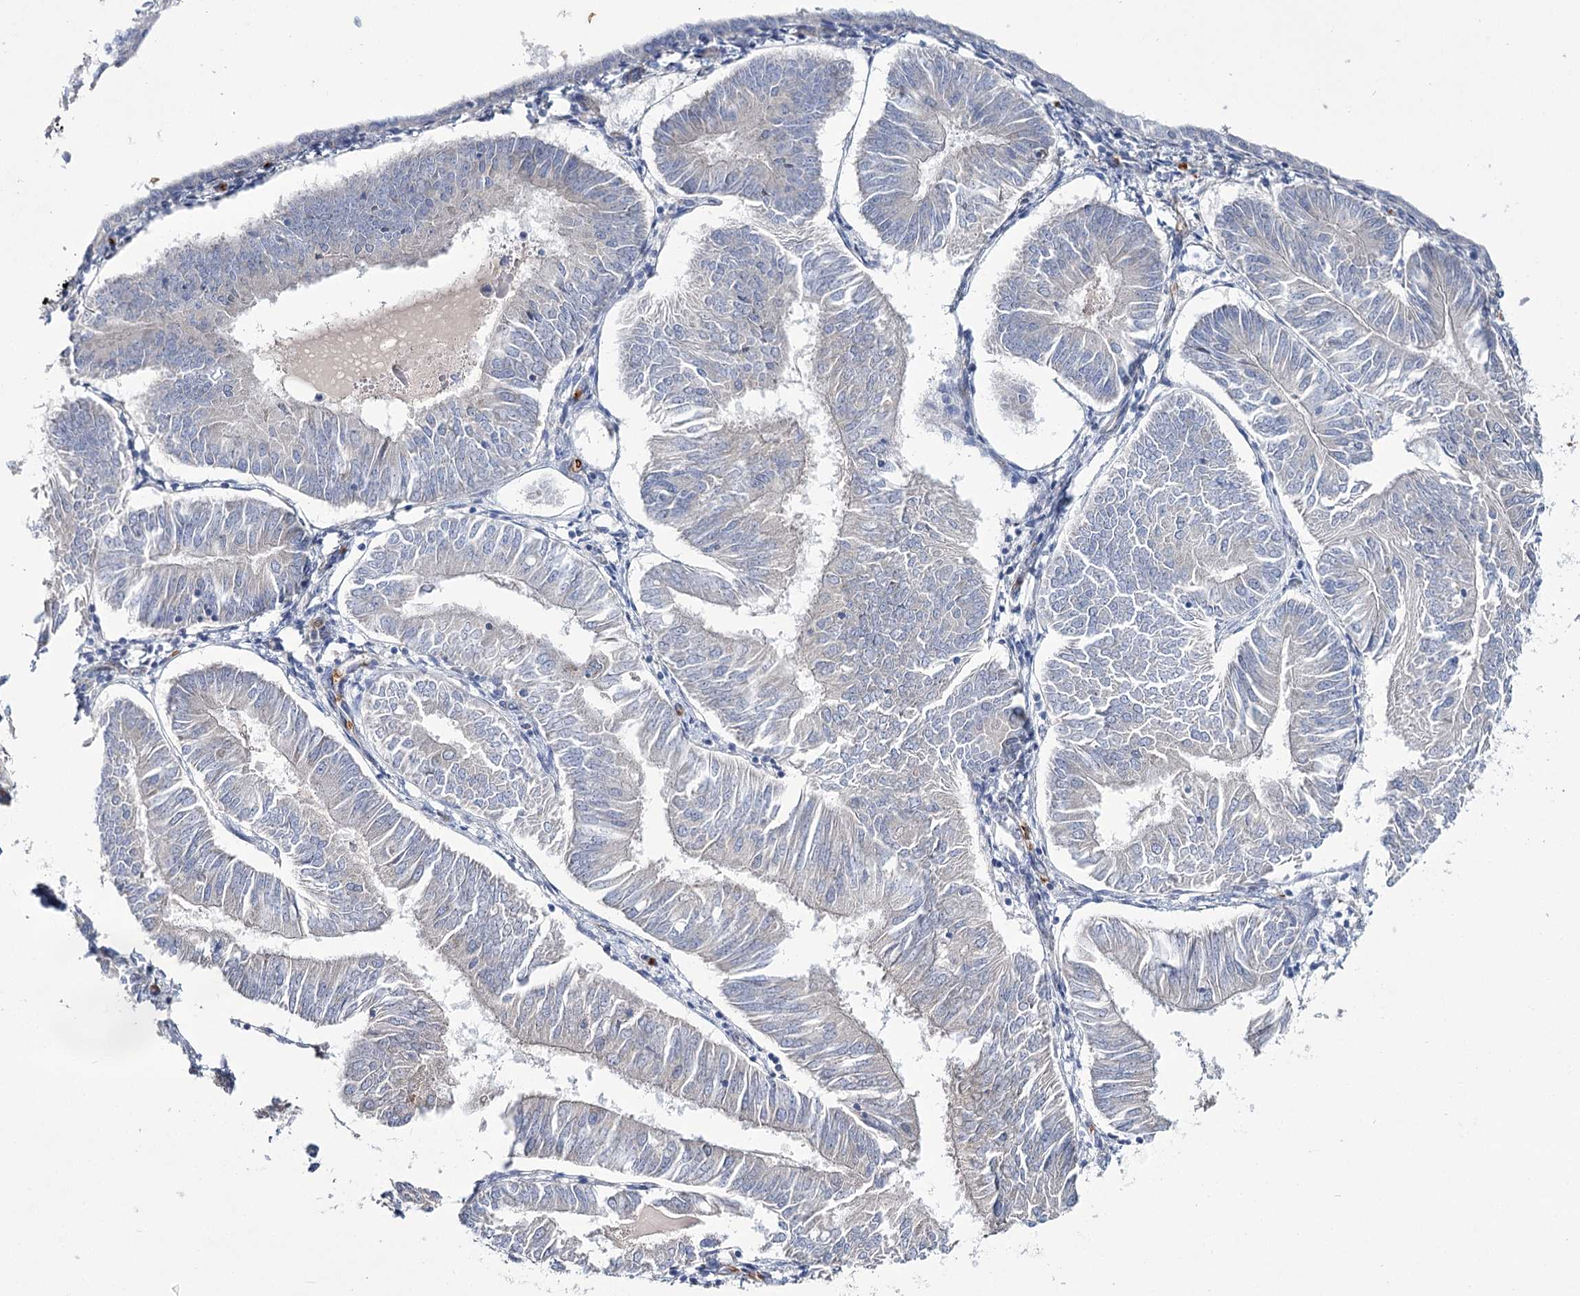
{"staining": {"intensity": "negative", "quantity": "none", "location": "none"}, "tissue": "endometrial cancer", "cell_type": "Tumor cells", "image_type": "cancer", "snomed": [{"axis": "morphology", "description": "Adenocarcinoma, NOS"}, {"axis": "topography", "description": "Endometrium"}], "caption": "Tumor cells are negative for protein expression in human adenocarcinoma (endometrial).", "gene": "GBF1", "patient": {"sex": "female", "age": 58}}